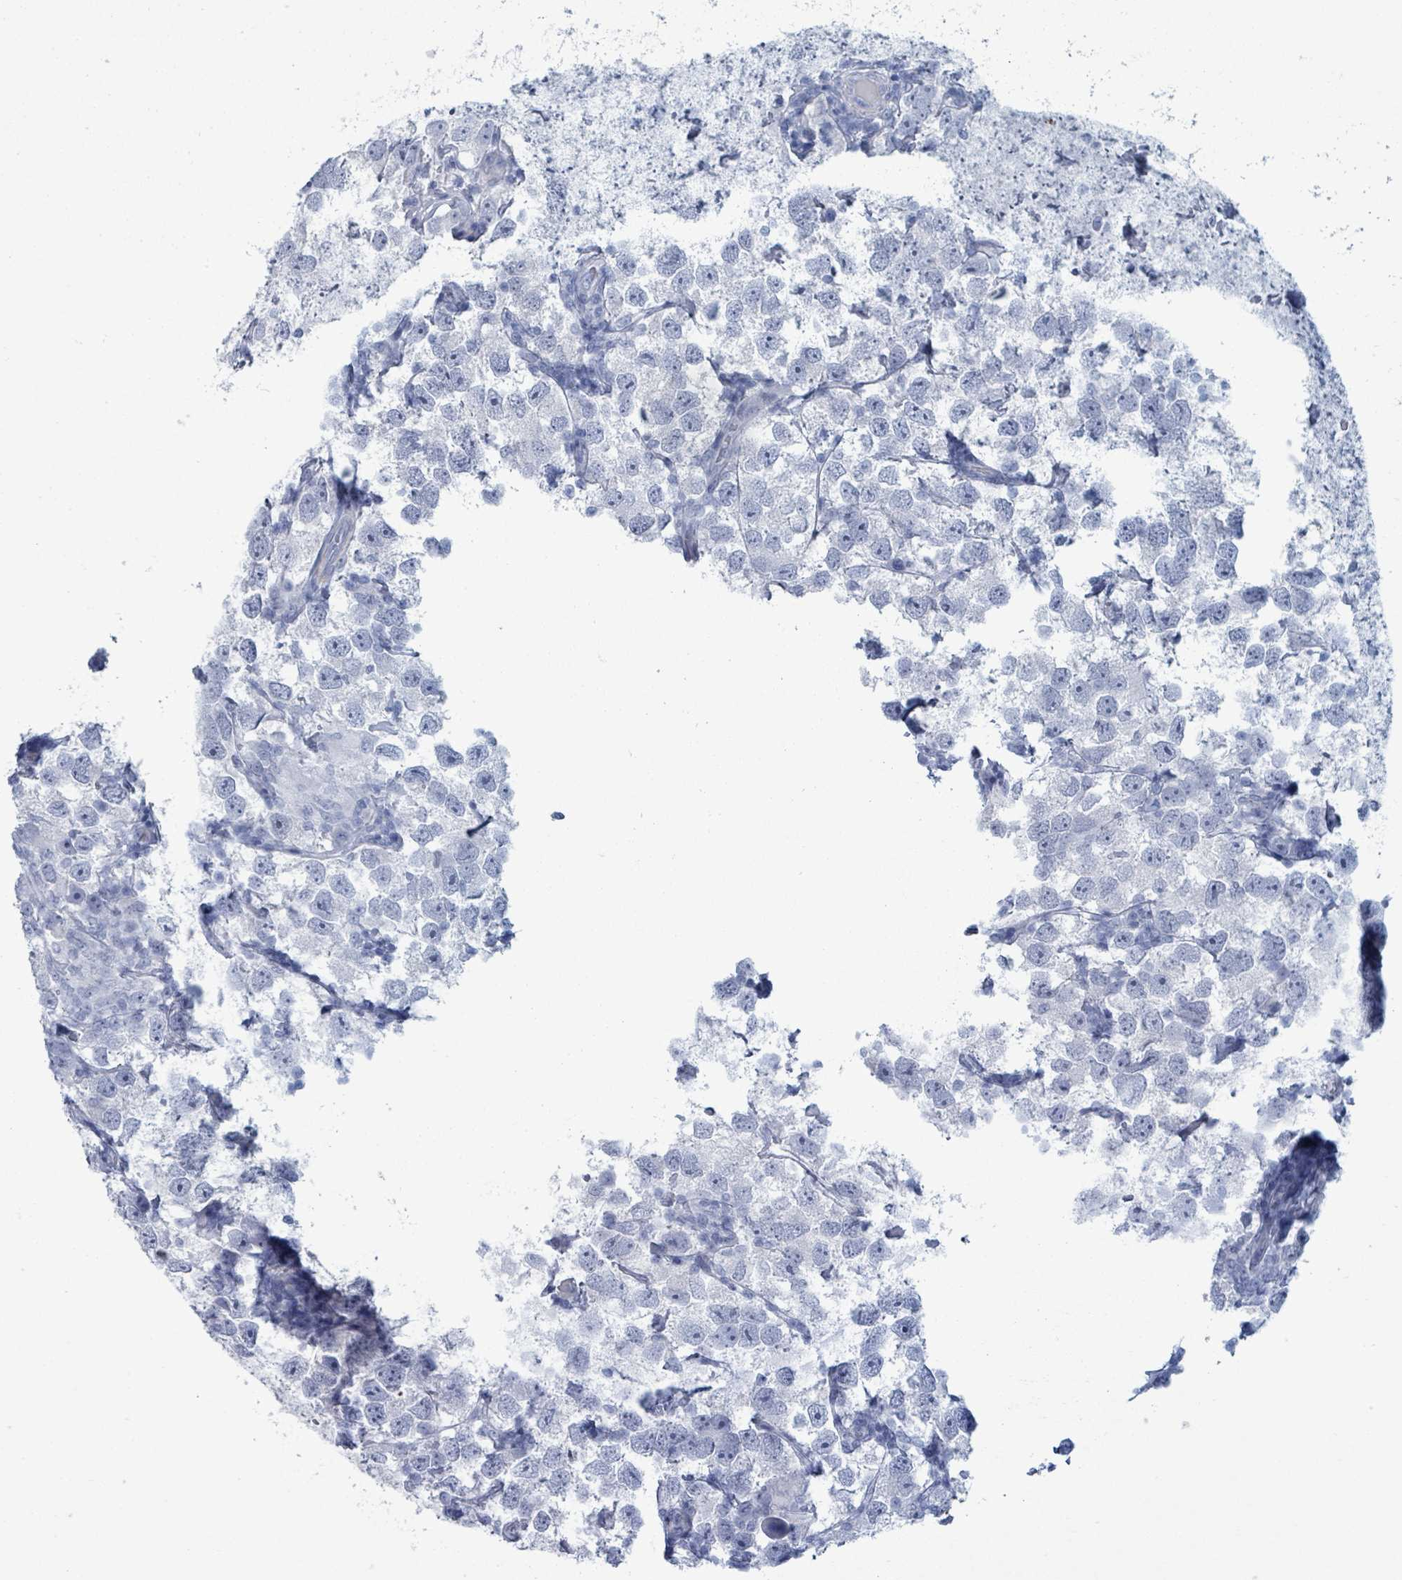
{"staining": {"intensity": "negative", "quantity": "none", "location": "none"}, "tissue": "testis cancer", "cell_type": "Tumor cells", "image_type": "cancer", "snomed": [{"axis": "morphology", "description": "Seminoma, NOS"}, {"axis": "topography", "description": "Testis"}], "caption": "IHC of human testis seminoma exhibits no staining in tumor cells.", "gene": "ZNF771", "patient": {"sex": "male", "age": 26}}